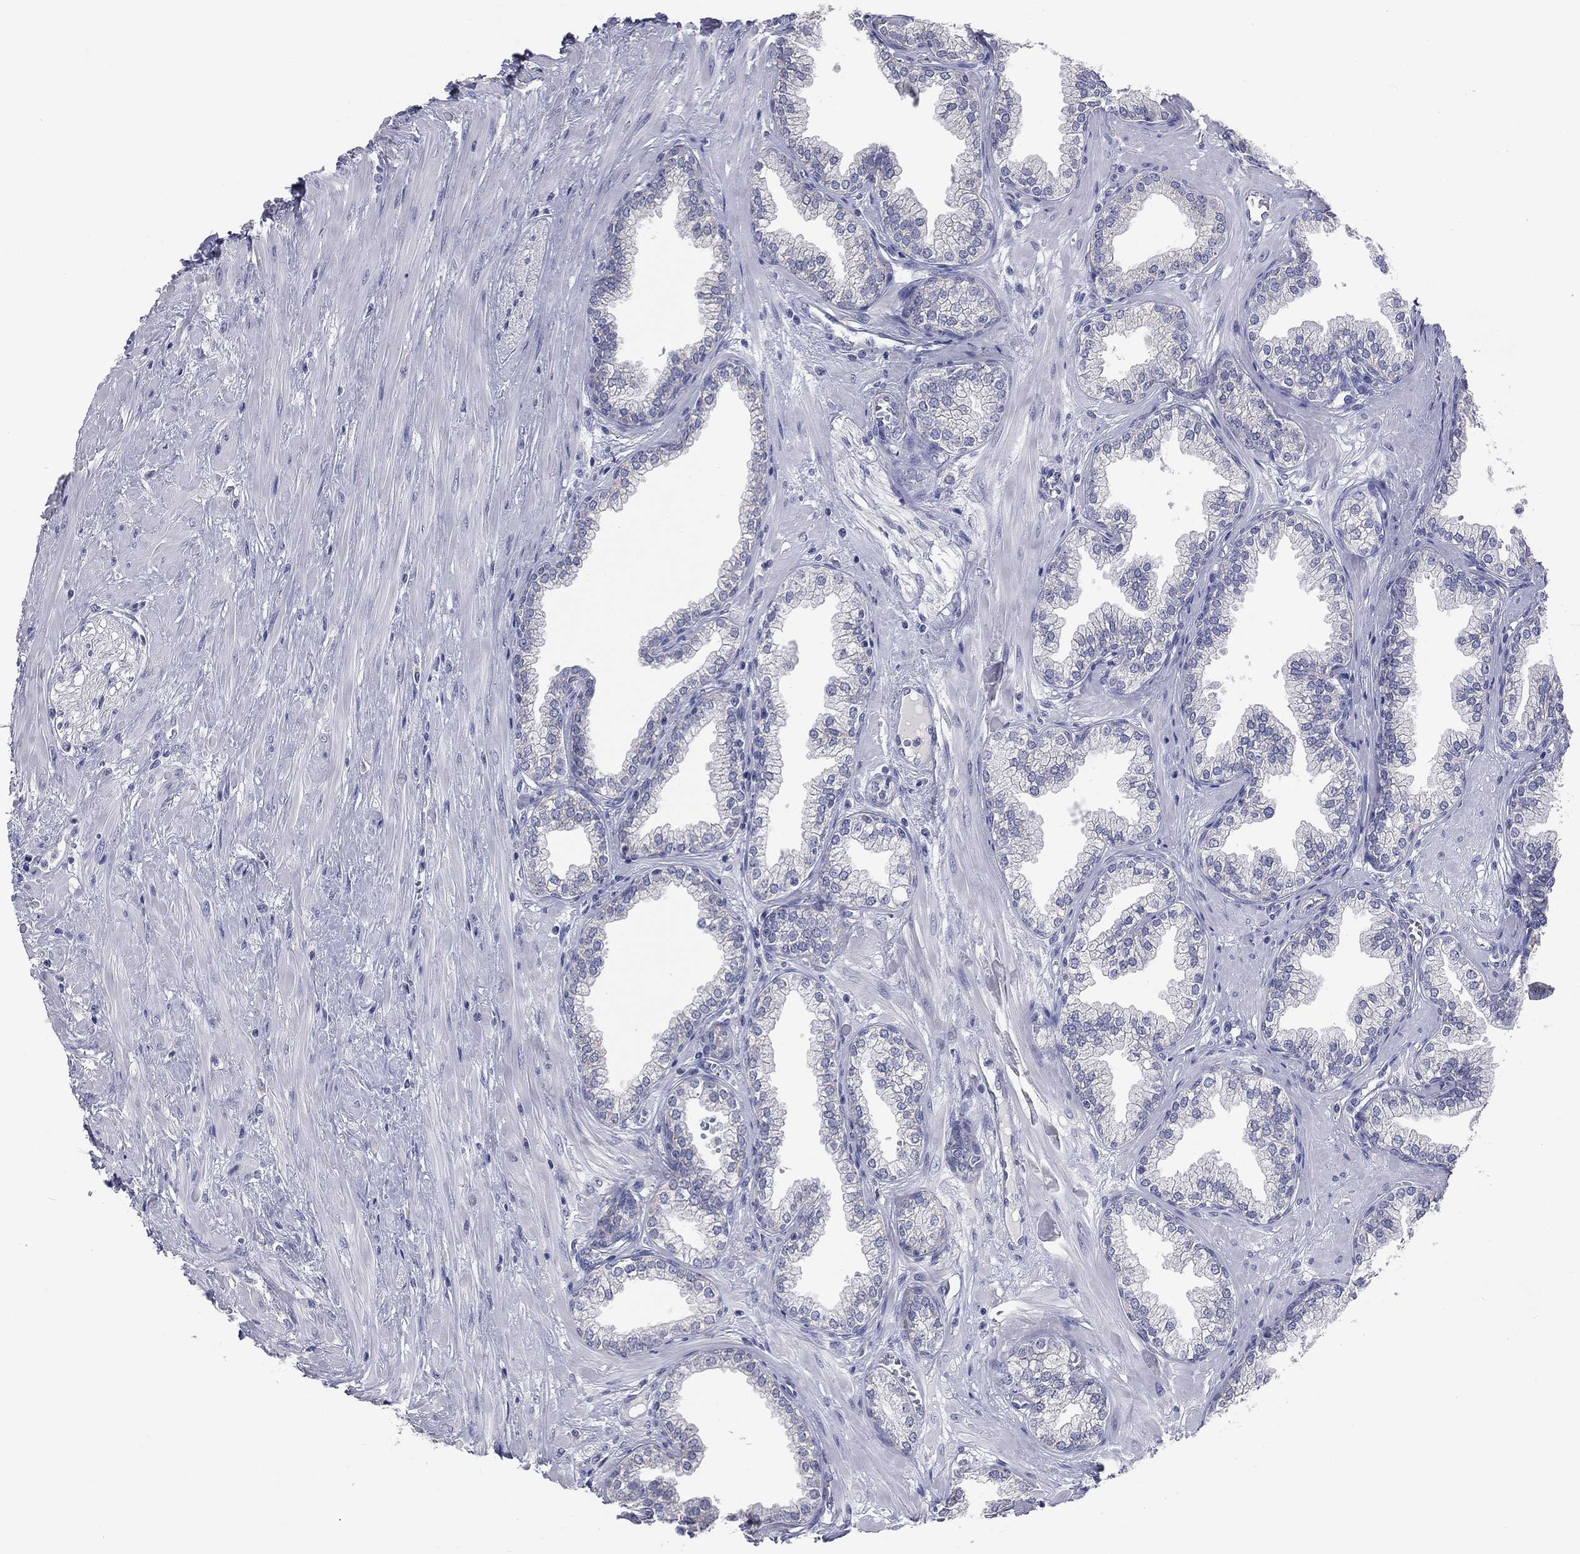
{"staining": {"intensity": "negative", "quantity": "none", "location": "none"}, "tissue": "prostate", "cell_type": "Glandular cells", "image_type": "normal", "snomed": [{"axis": "morphology", "description": "Normal tissue, NOS"}, {"axis": "topography", "description": "Prostate"}], "caption": "Immunohistochemistry (IHC) of benign human prostate displays no staining in glandular cells. (IHC, brightfield microscopy, high magnification).", "gene": "STK31", "patient": {"sex": "male", "age": 64}}